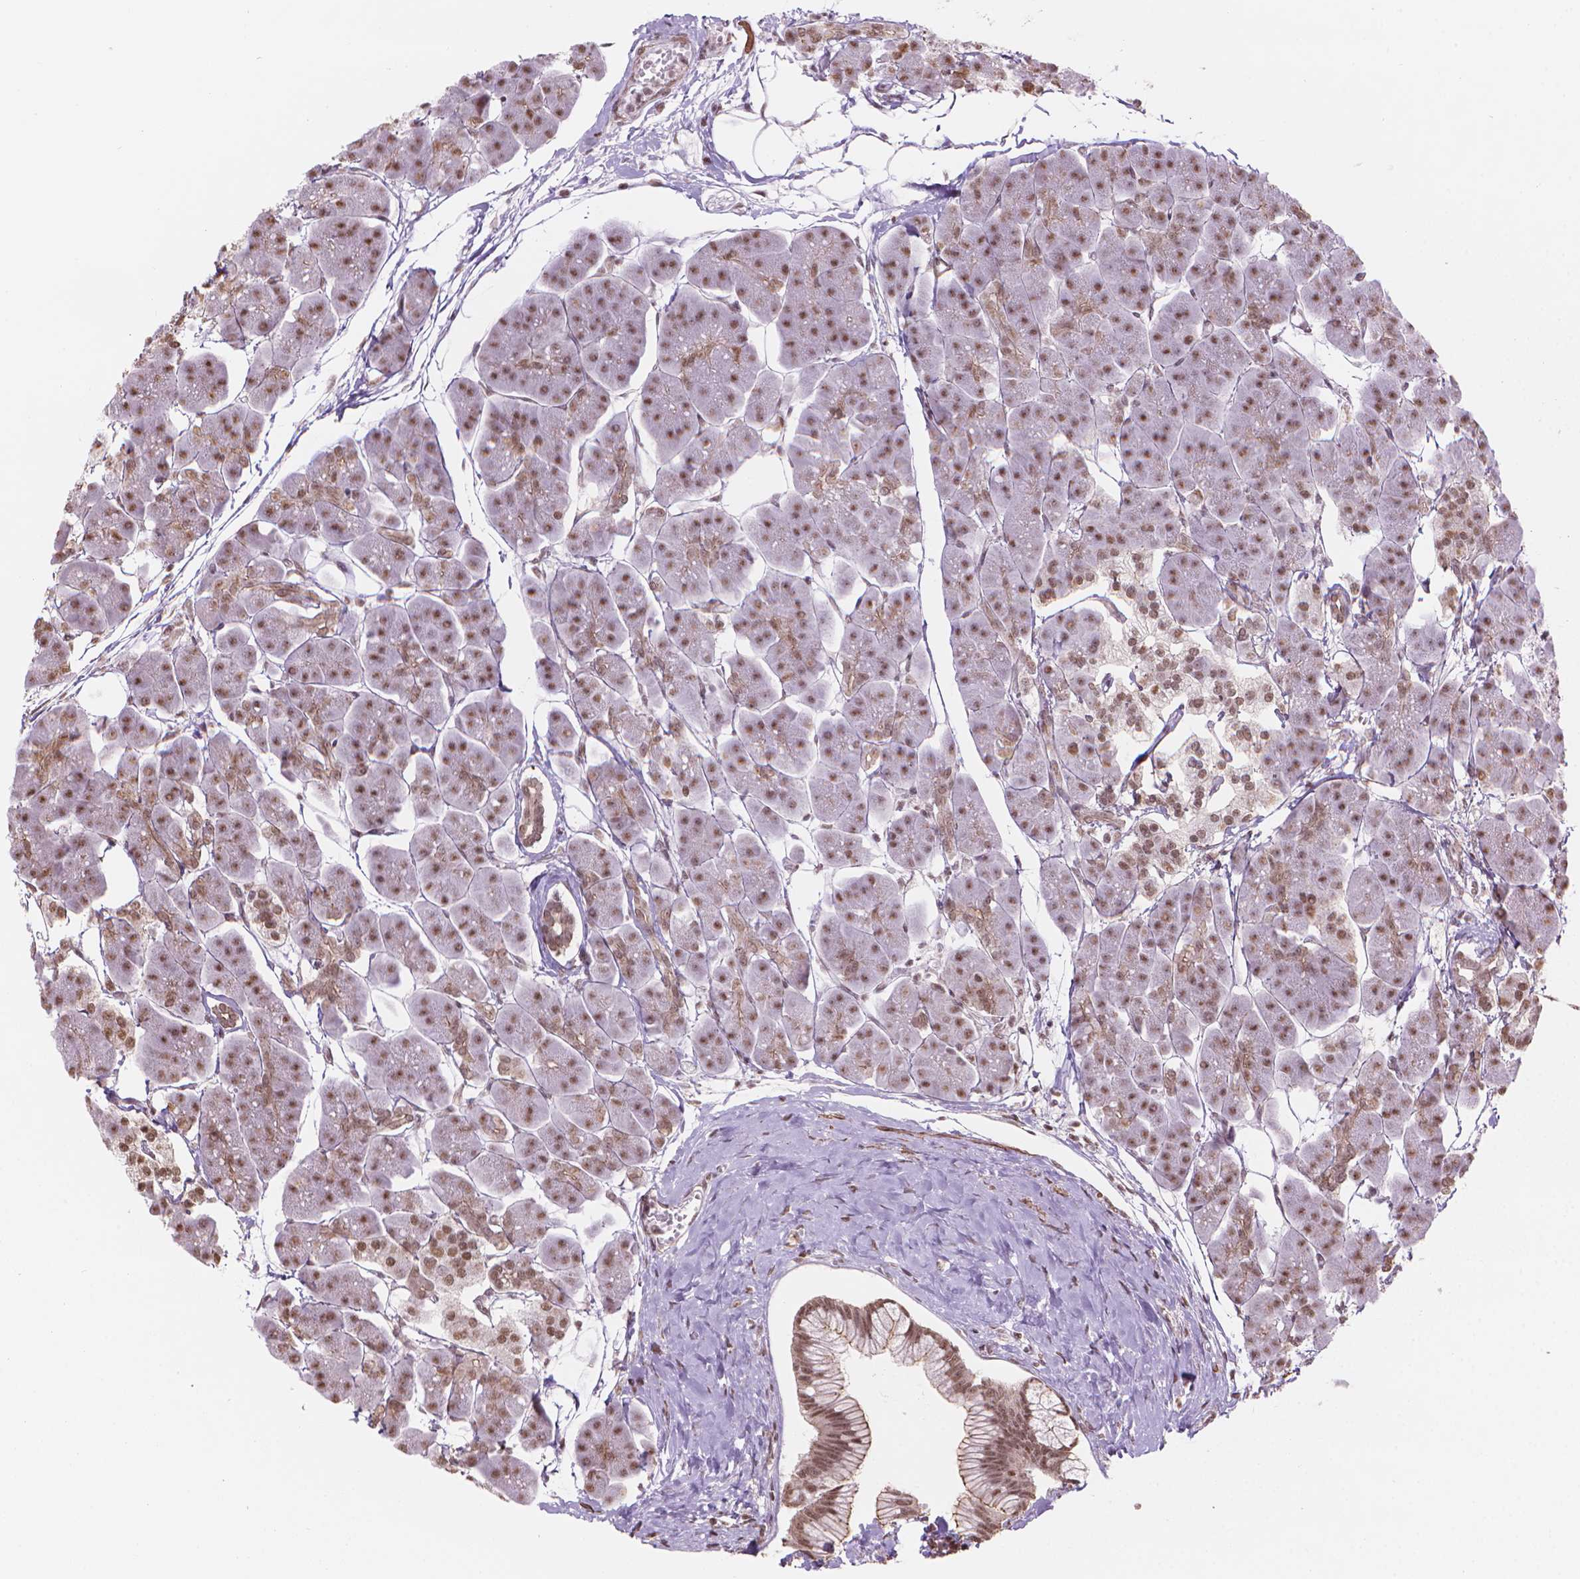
{"staining": {"intensity": "moderate", "quantity": ">75%", "location": "nuclear"}, "tissue": "pancreas", "cell_type": "Exocrine glandular cells", "image_type": "normal", "snomed": [{"axis": "morphology", "description": "Normal tissue, NOS"}, {"axis": "topography", "description": "Adipose tissue"}, {"axis": "topography", "description": "Pancreas"}, {"axis": "topography", "description": "Peripheral nerve tissue"}], "caption": "Immunohistochemistry image of unremarkable pancreas stained for a protein (brown), which exhibits medium levels of moderate nuclear staining in approximately >75% of exocrine glandular cells.", "gene": "HOXD4", "patient": {"sex": "female", "age": 58}}